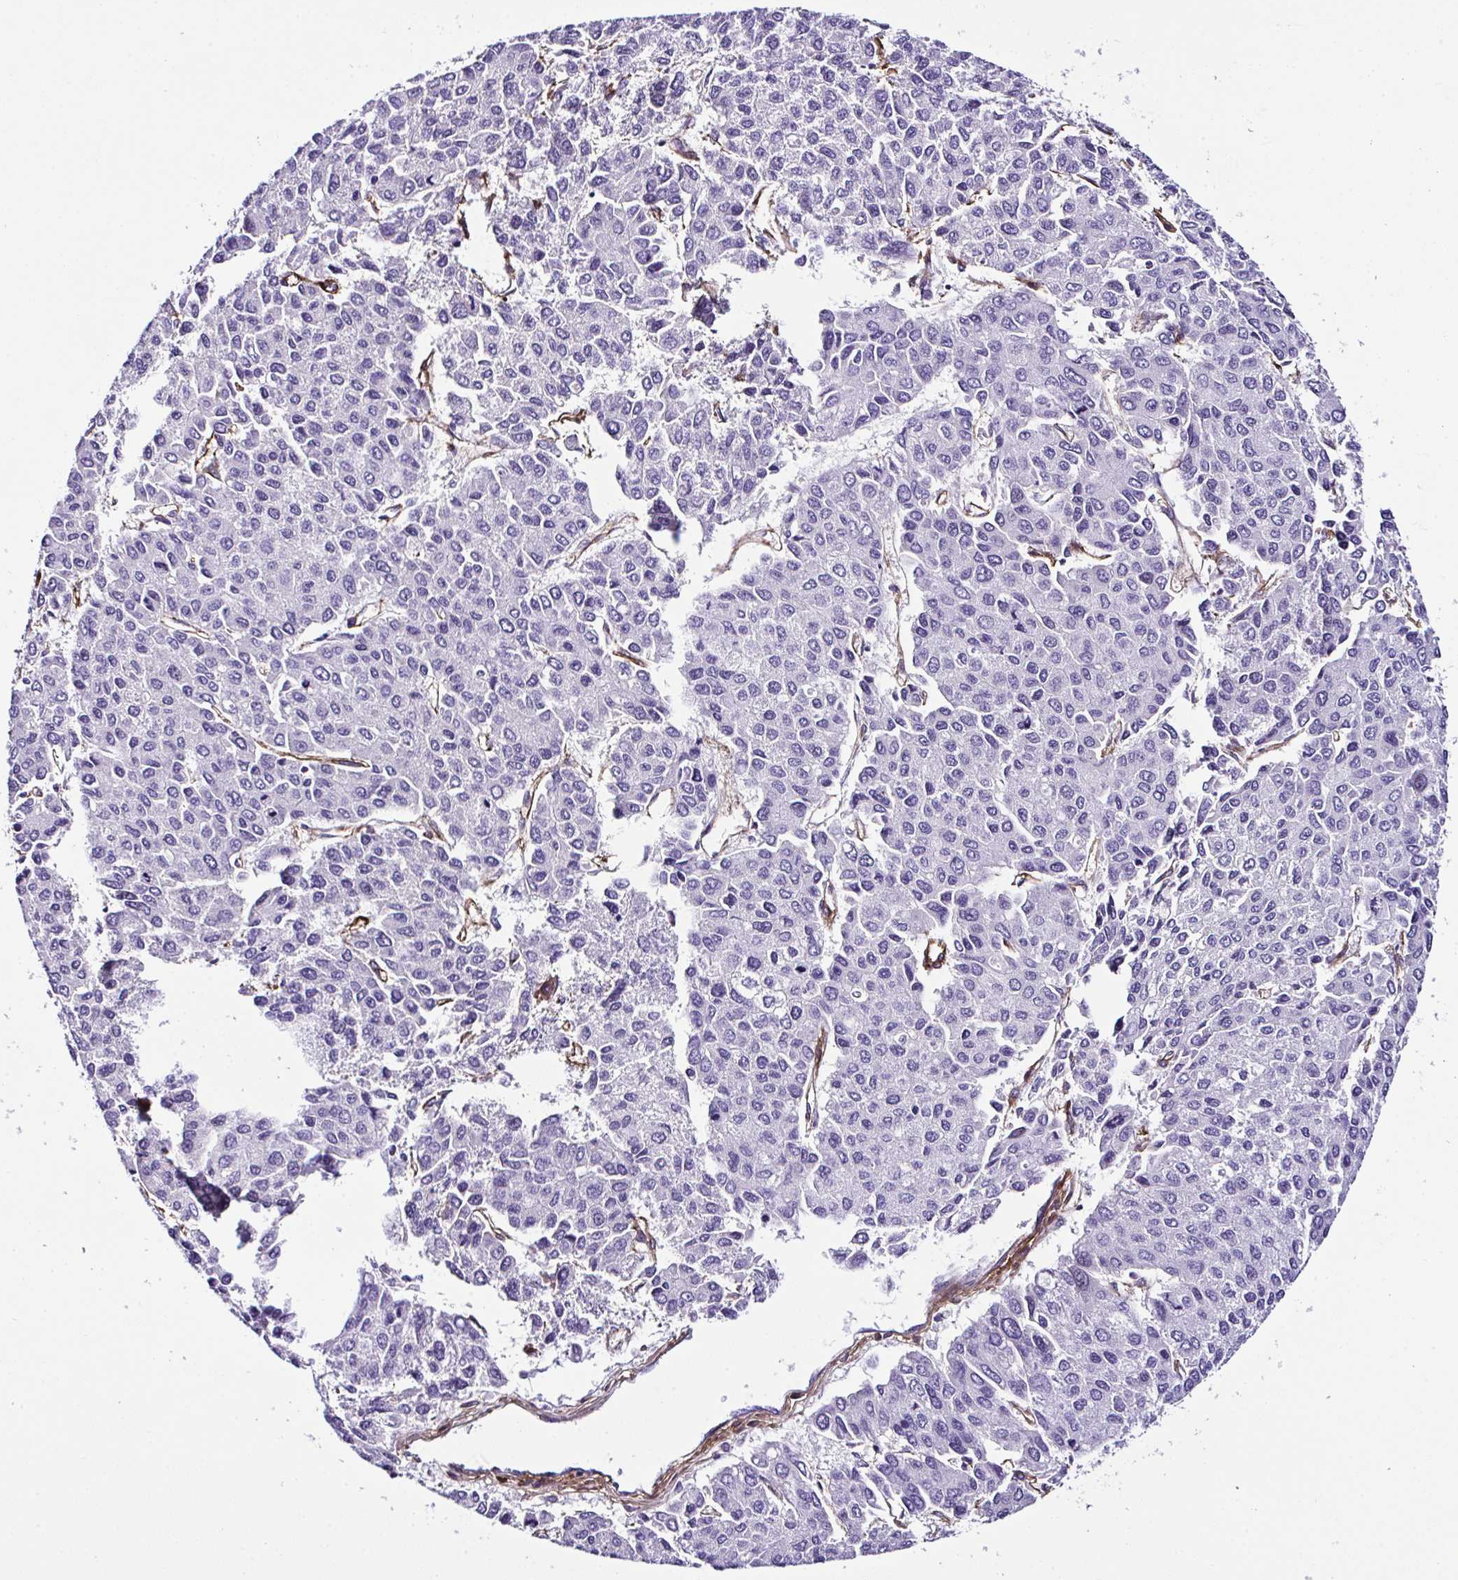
{"staining": {"intensity": "negative", "quantity": "none", "location": "none"}, "tissue": "liver cancer", "cell_type": "Tumor cells", "image_type": "cancer", "snomed": [{"axis": "morphology", "description": "Carcinoma, Hepatocellular, NOS"}, {"axis": "topography", "description": "Liver"}], "caption": "A high-resolution image shows immunohistochemistry staining of hepatocellular carcinoma (liver), which displays no significant expression in tumor cells.", "gene": "FBXO34", "patient": {"sex": "female", "age": 66}}